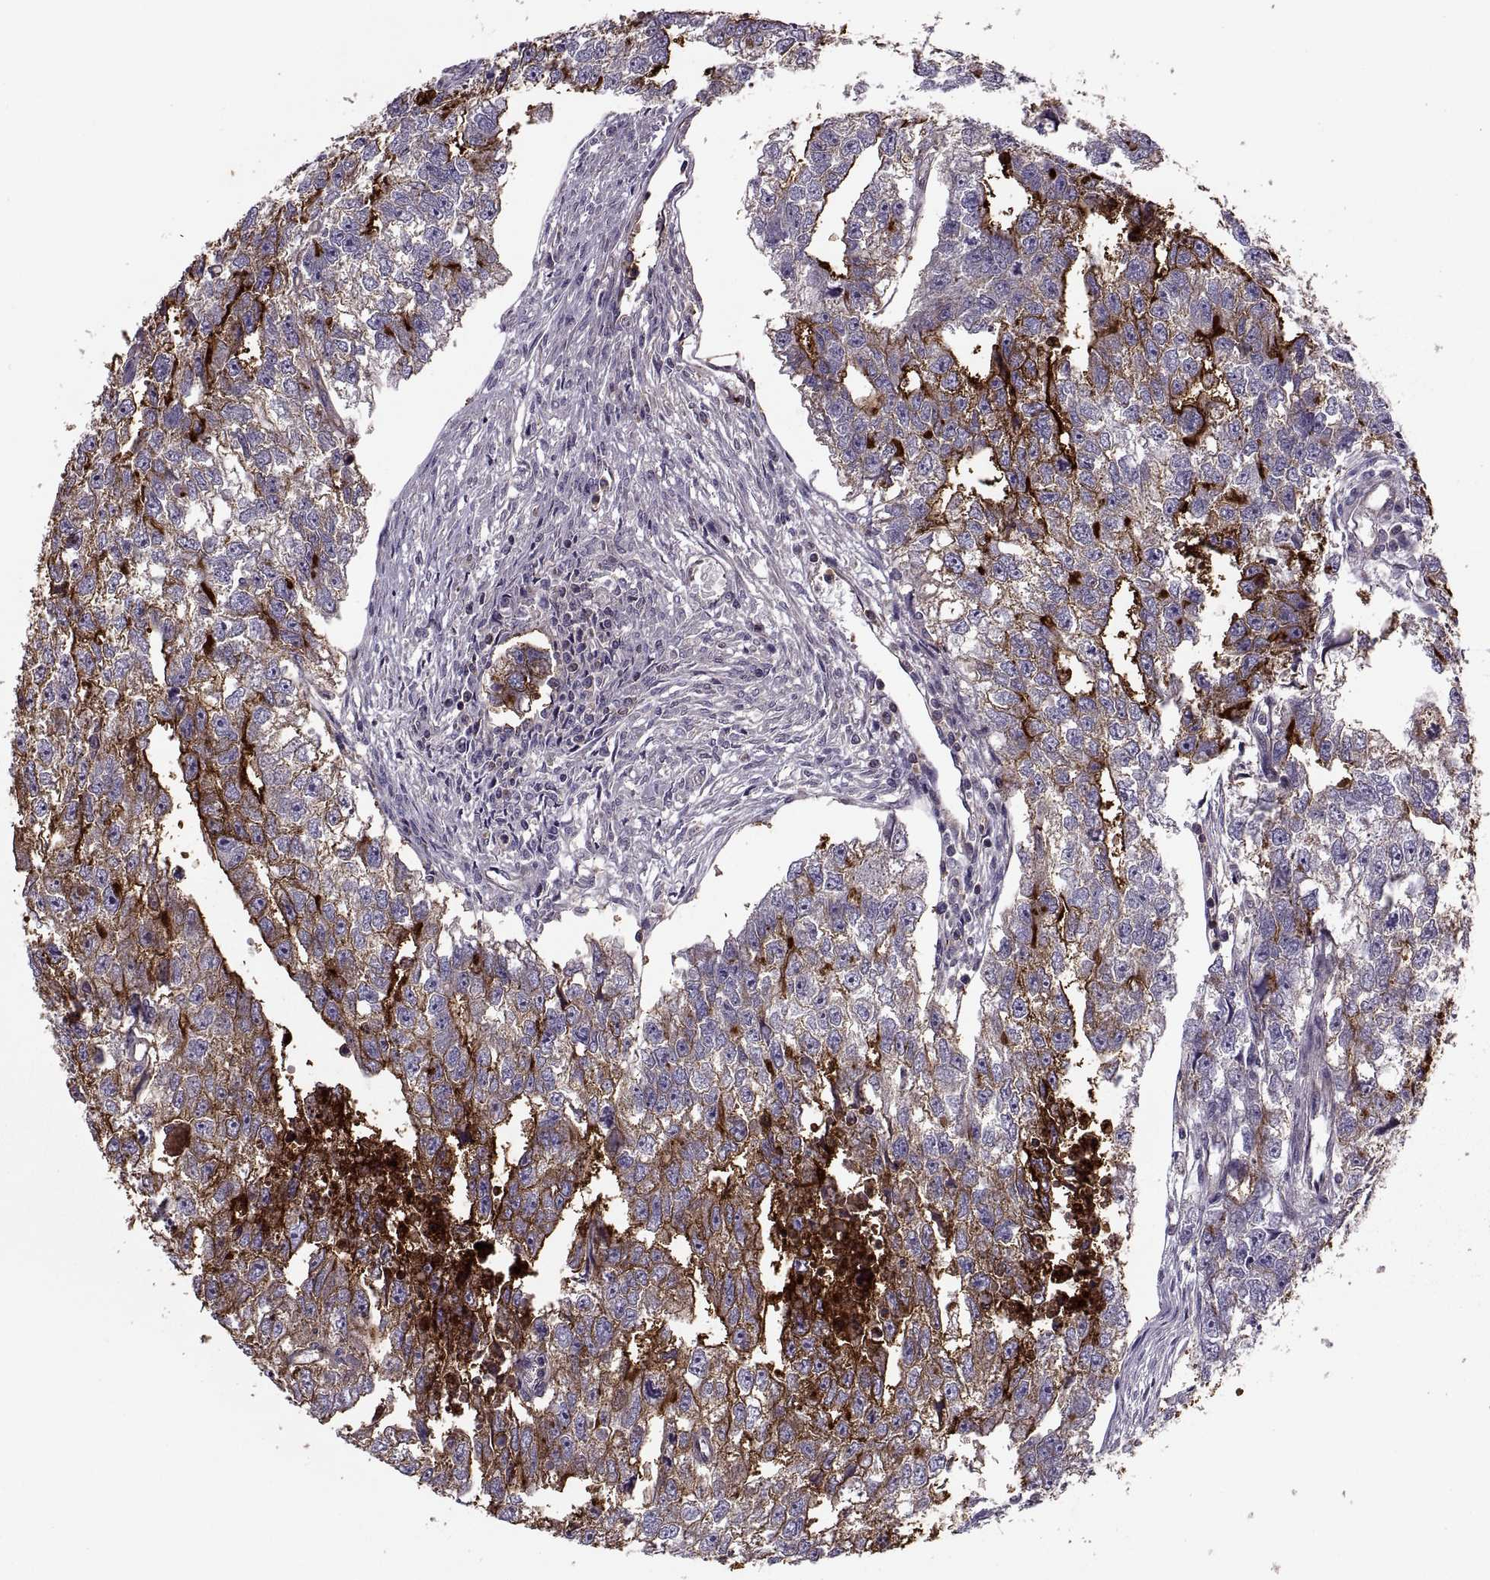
{"staining": {"intensity": "strong", "quantity": ">75%", "location": "cytoplasmic/membranous"}, "tissue": "testis cancer", "cell_type": "Tumor cells", "image_type": "cancer", "snomed": [{"axis": "morphology", "description": "Carcinoma, Embryonal, NOS"}, {"axis": "morphology", "description": "Teratoma, malignant, NOS"}, {"axis": "topography", "description": "Testis"}], "caption": "Human testis cancer (teratoma (malignant)) stained for a protein (brown) shows strong cytoplasmic/membranous positive staining in about >75% of tumor cells.", "gene": "SLC2A3", "patient": {"sex": "male", "age": 44}}